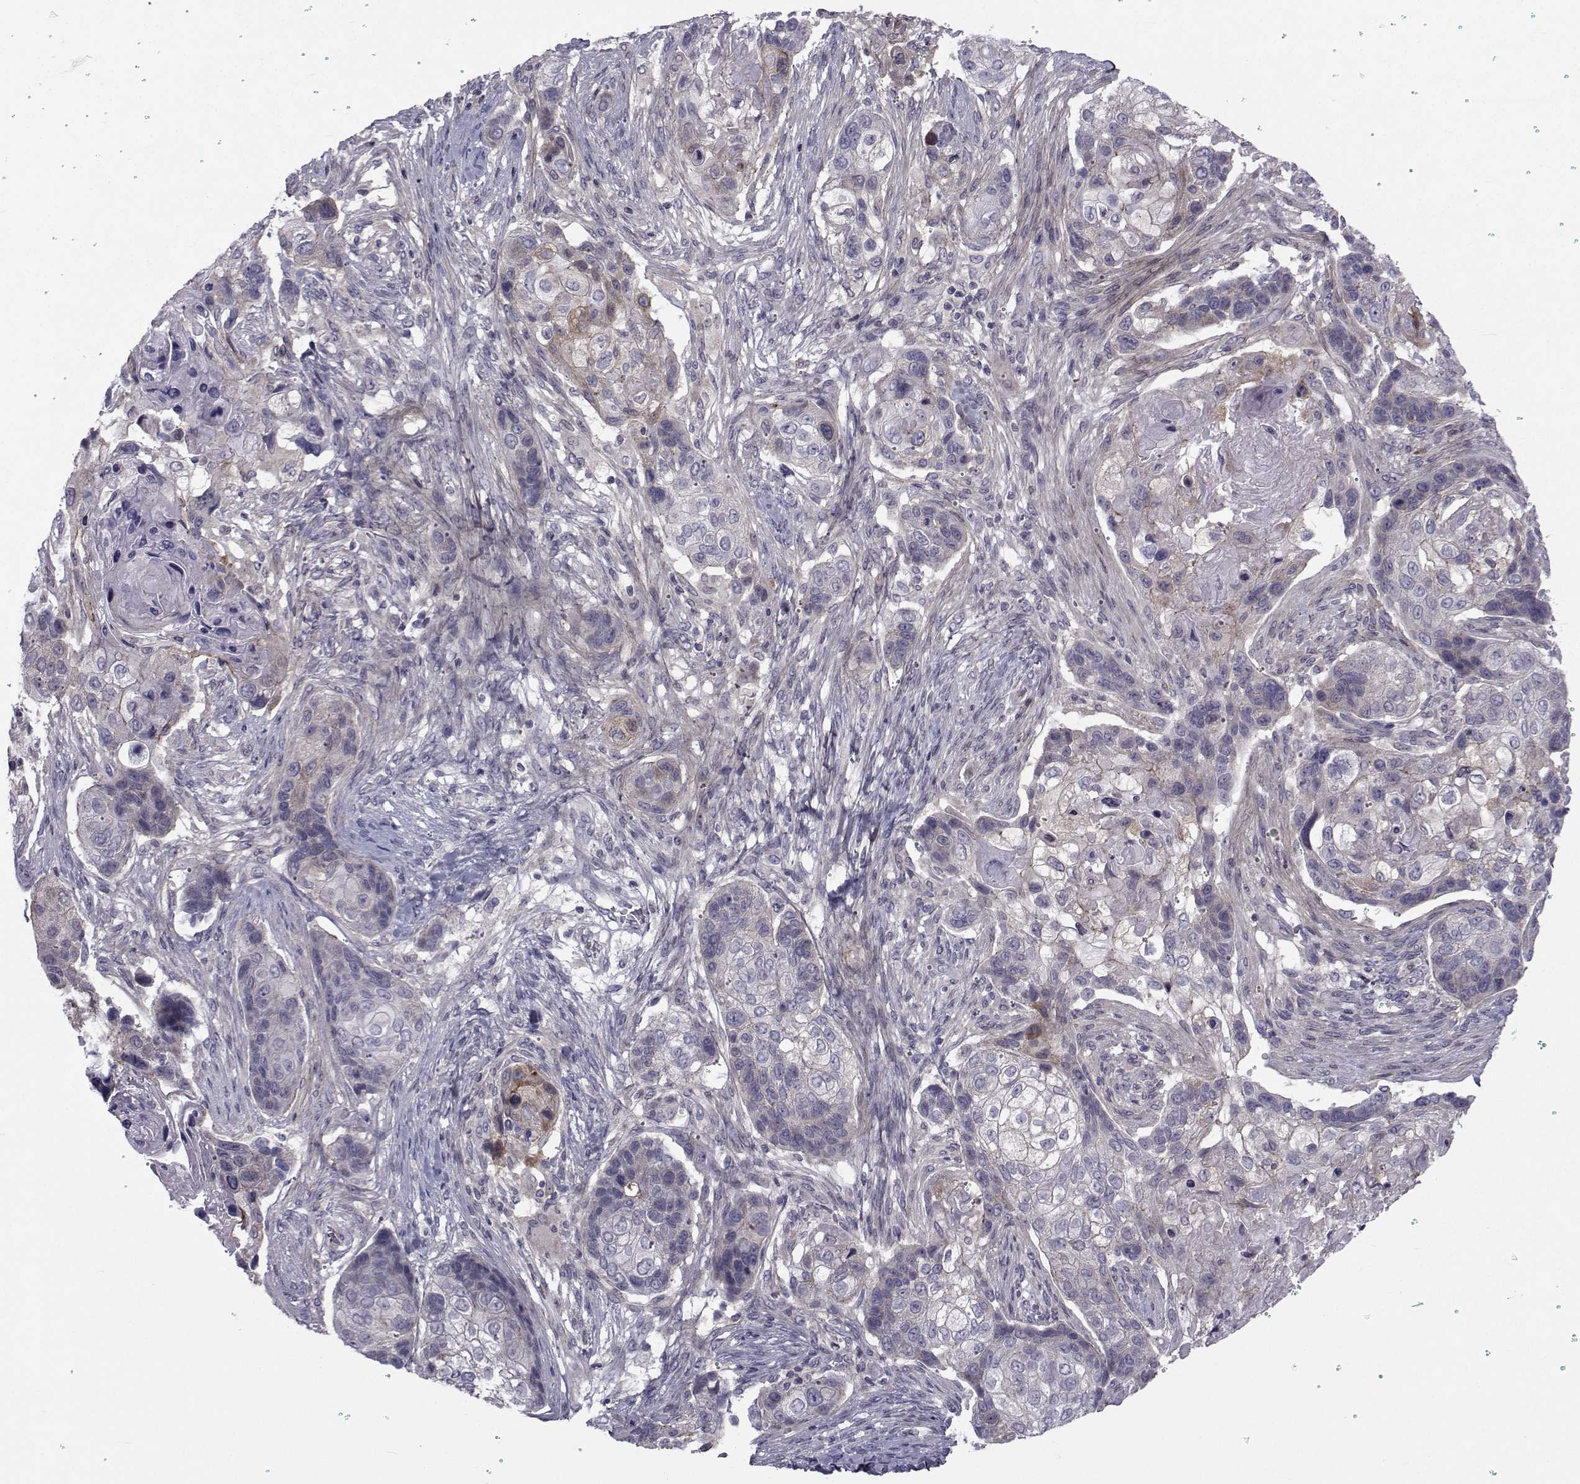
{"staining": {"intensity": "moderate", "quantity": "<25%", "location": "cytoplasmic/membranous"}, "tissue": "lung cancer", "cell_type": "Tumor cells", "image_type": "cancer", "snomed": [{"axis": "morphology", "description": "Squamous cell carcinoma, NOS"}, {"axis": "topography", "description": "Lung"}], "caption": "Immunohistochemistry (IHC) micrograph of neoplastic tissue: lung cancer (squamous cell carcinoma) stained using immunohistochemistry displays low levels of moderate protein expression localized specifically in the cytoplasmic/membranous of tumor cells, appearing as a cytoplasmic/membranous brown color.", "gene": "SLC30A10", "patient": {"sex": "male", "age": 69}}